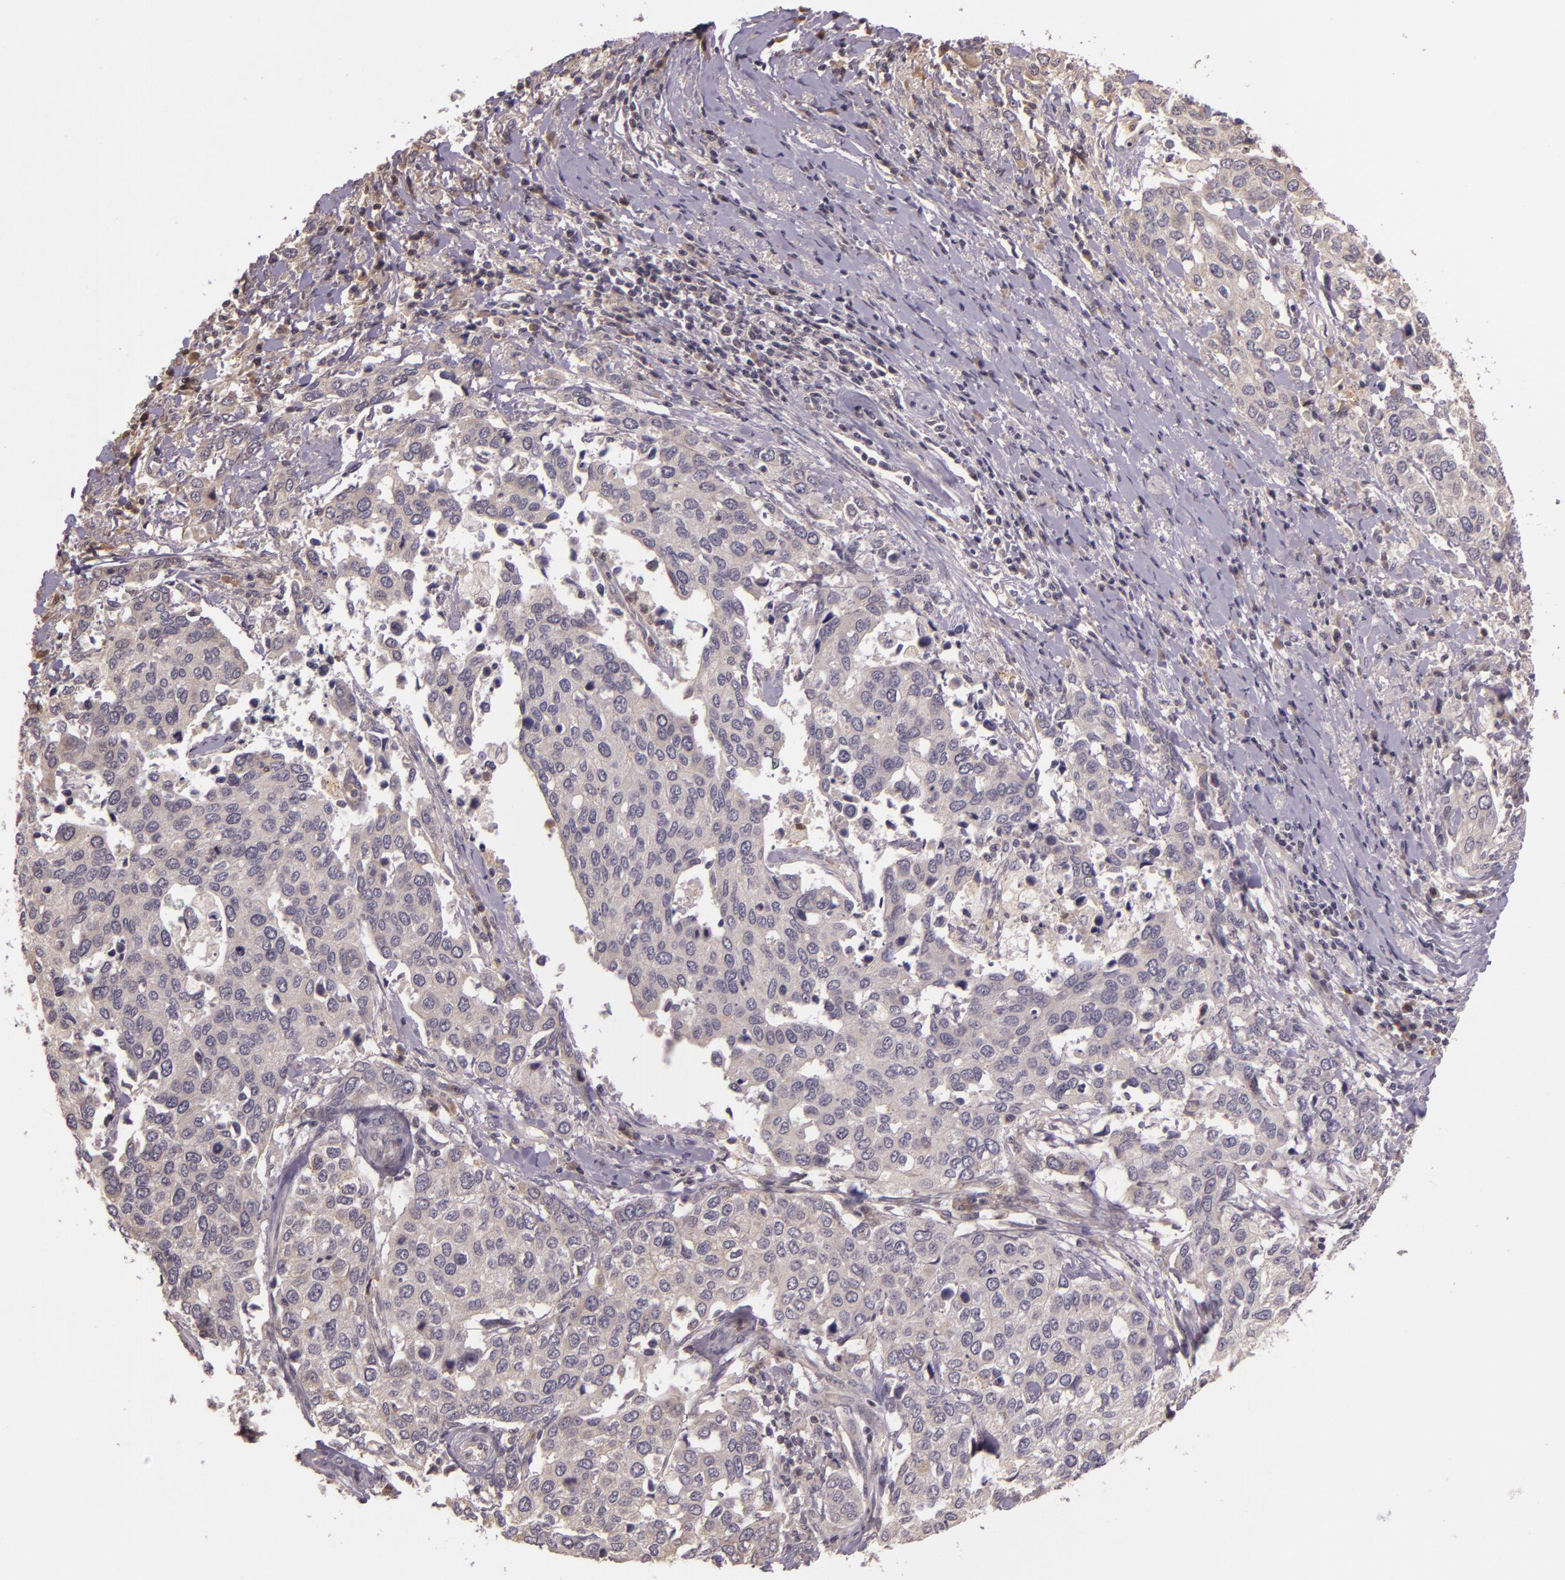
{"staining": {"intensity": "negative", "quantity": "none", "location": "none"}, "tissue": "cervical cancer", "cell_type": "Tumor cells", "image_type": "cancer", "snomed": [{"axis": "morphology", "description": "Squamous cell carcinoma, NOS"}, {"axis": "topography", "description": "Cervix"}], "caption": "Tumor cells are negative for brown protein staining in cervical squamous cell carcinoma.", "gene": "ARMH4", "patient": {"sex": "female", "age": 54}}